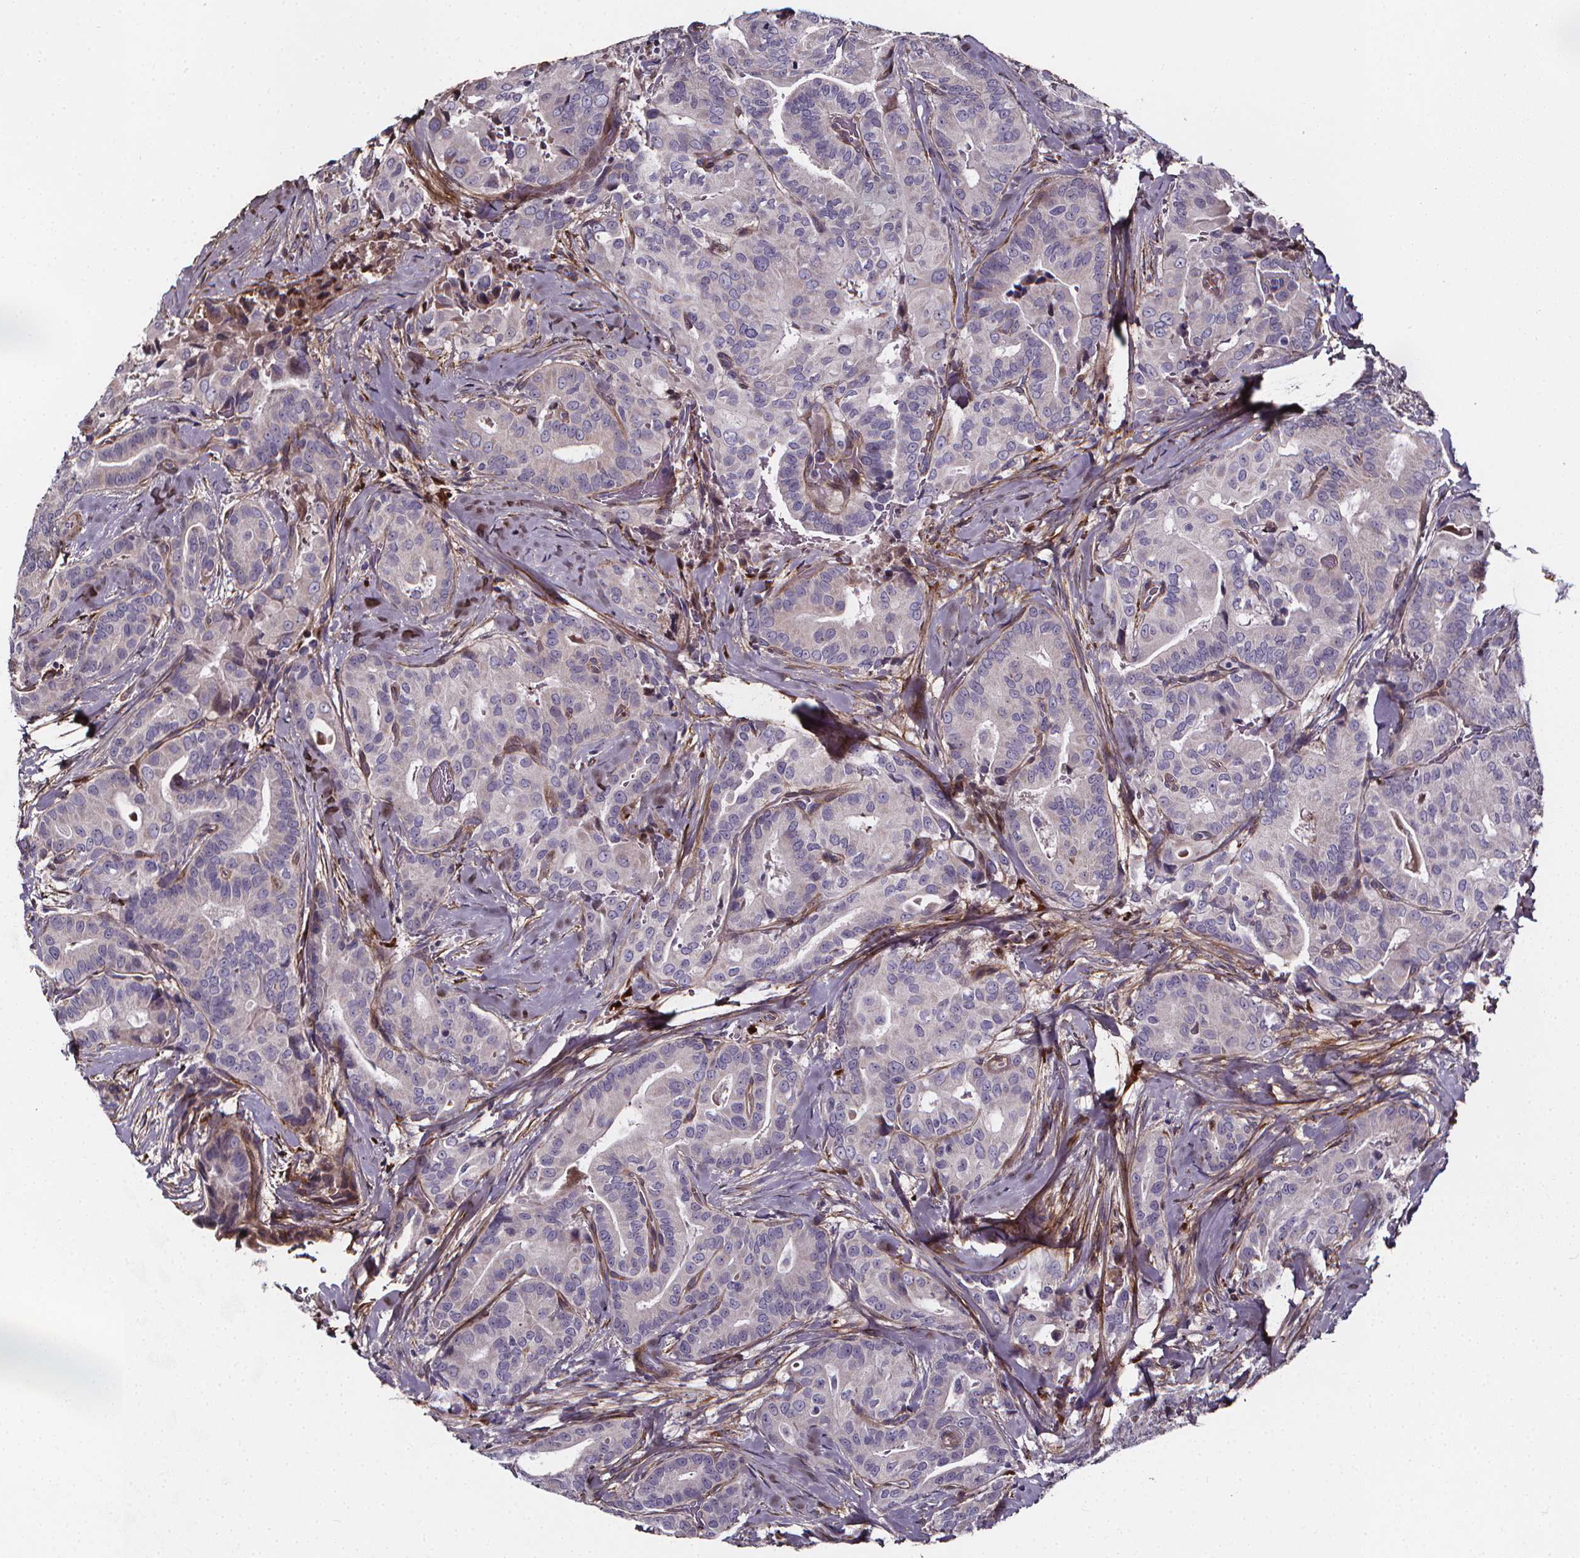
{"staining": {"intensity": "negative", "quantity": "none", "location": "none"}, "tissue": "thyroid cancer", "cell_type": "Tumor cells", "image_type": "cancer", "snomed": [{"axis": "morphology", "description": "Papillary adenocarcinoma, NOS"}, {"axis": "topography", "description": "Thyroid gland"}], "caption": "Immunohistochemical staining of thyroid cancer (papillary adenocarcinoma) reveals no significant positivity in tumor cells.", "gene": "AEBP1", "patient": {"sex": "male", "age": 61}}